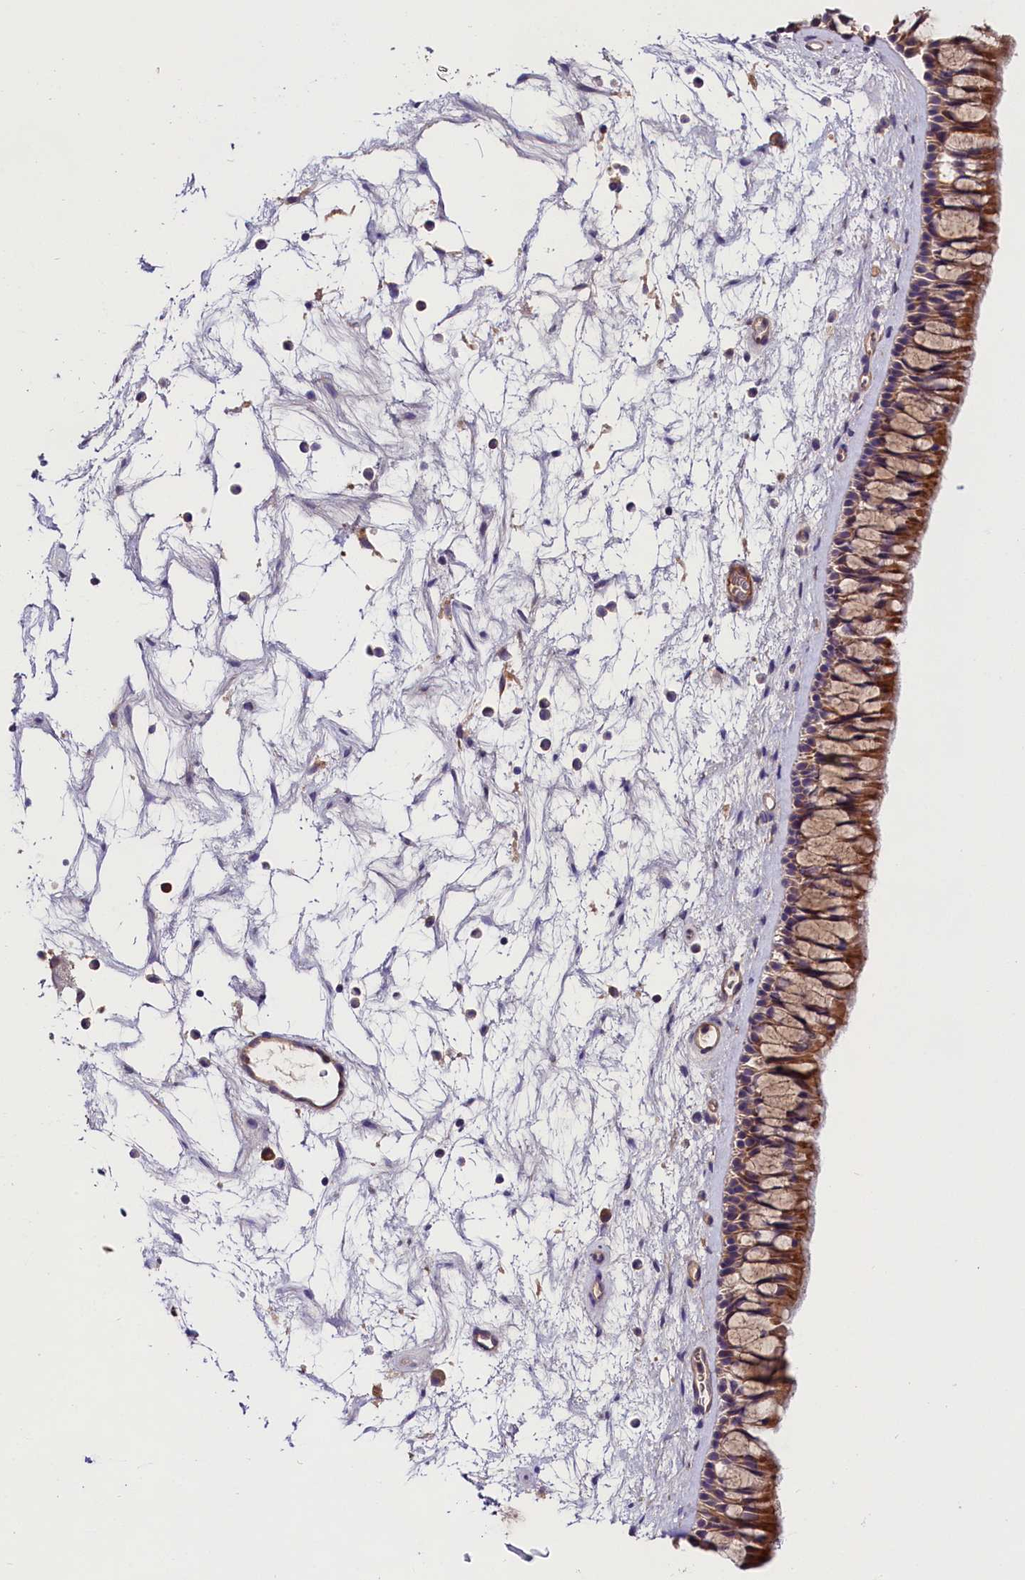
{"staining": {"intensity": "moderate", "quantity": ">75%", "location": "cytoplasmic/membranous"}, "tissue": "nasopharynx", "cell_type": "Respiratory epithelial cells", "image_type": "normal", "snomed": [{"axis": "morphology", "description": "Normal tissue, NOS"}, {"axis": "topography", "description": "Nasopharynx"}], "caption": "The image displays a brown stain indicating the presence of a protein in the cytoplasmic/membranous of respiratory epithelial cells in nasopharynx. Immunohistochemistry stains the protein of interest in brown and the nuclei are stained blue.", "gene": "SPG11", "patient": {"sex": "male", "age": 64}}